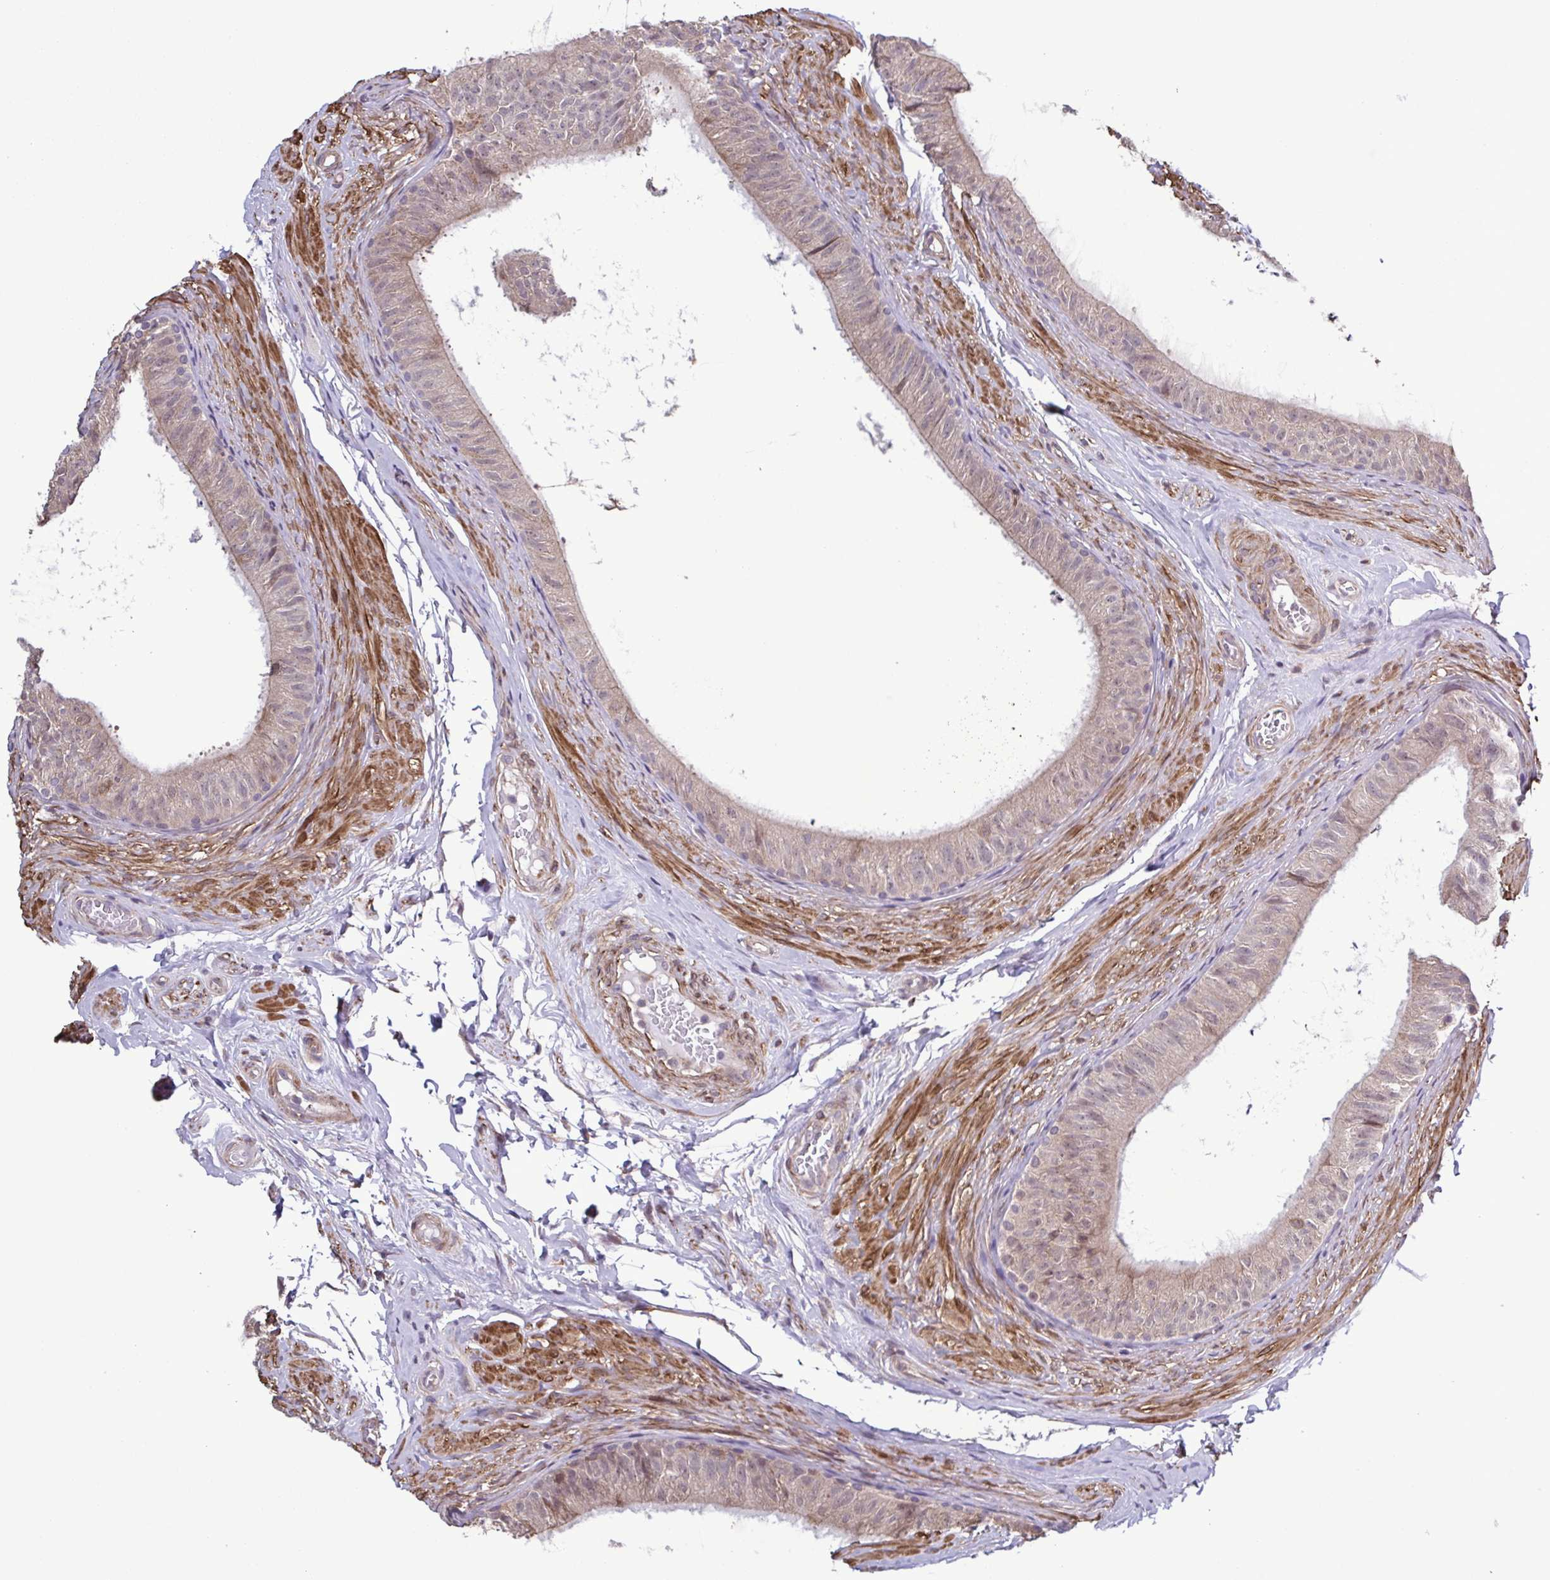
{"staining": {"intensity": "moderate", "quantity": "25%-75%", "location": "cytoplasmic/membranous"}, "tissue": "epididymis", "cell_type": "Glandular cells", "image_type": "normal", "snomed": [{"axis": "morphology", "description": "Normal tissue, NOS"}, {"axis": "topography", "description": "Epididymis, spermatic cord, NOS"}, {"axis": "topography", "description": "Epididymis"}, {"axis": "topography", "description": "Peripheral nerve tissue"}], "caption": "High-power microscopy captured an IHC photomicrograph of benign epididymis, revealing moderate cytoplasmic/membranous expression in about 25%-75% of glandular cells. (Brightfield microscopy of DAB IHC at high magnification).", "gene": "ZNF200", "patient": {"sex": "male", "age": 29}}